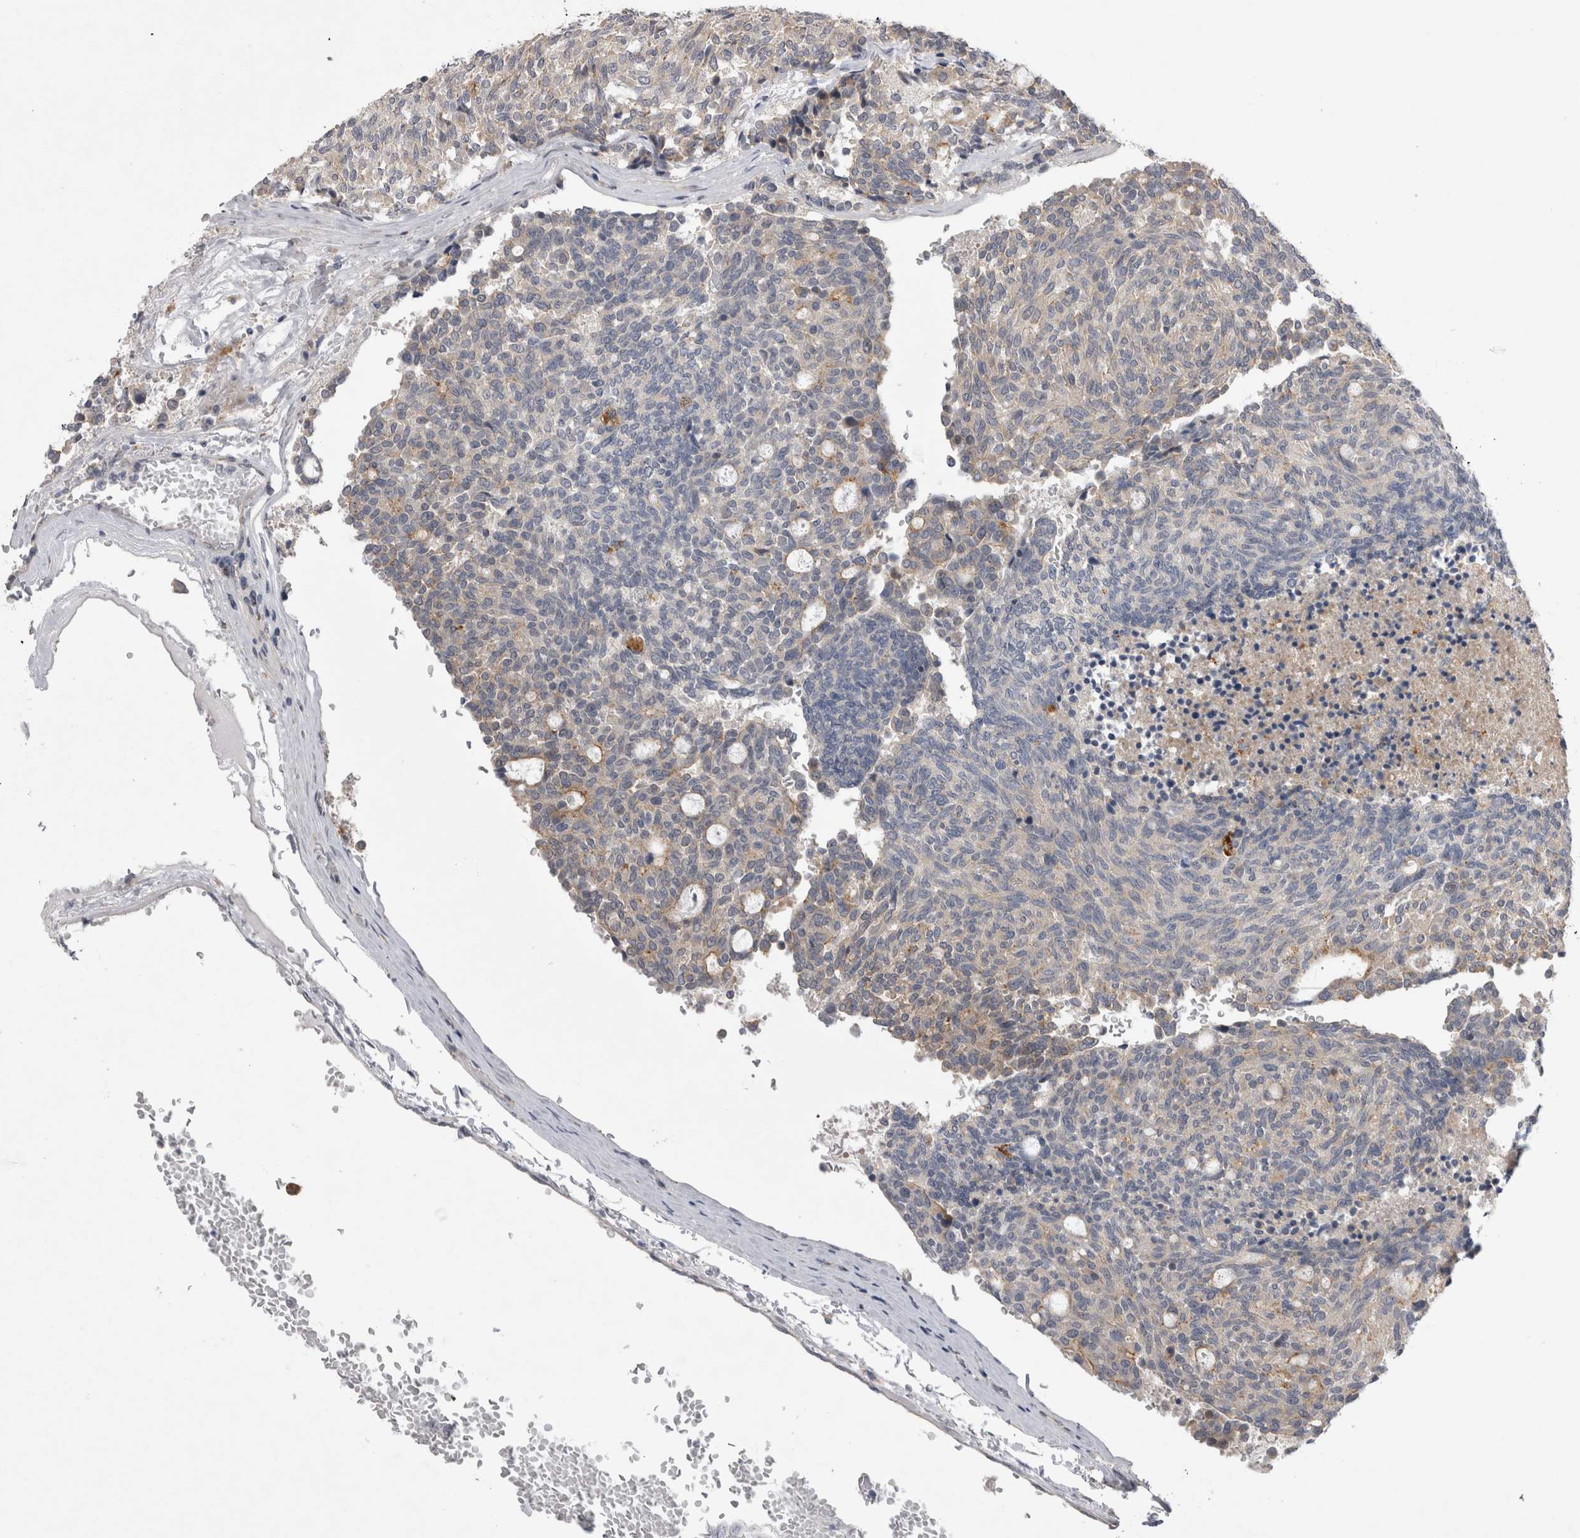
{"staining": {"intensity": "negative", "quantity": "none", "location": "none"}, "tissue": "carcinoid", "cell_type": "Tumor cells", "image_type": "cancer", "snomed": [{"axis": "morphology", "description": "Carcinoid, malignant, NOS"}, {"axis": "topography", "description": "Pancreas"}], "caption": "High magnification brightfield microscopy of carcinoid stained with DAB (3,3'-diaminobenzidine) (brown) and counterstained with hematoxylin (blue): tumor cells show no significant expression.", "gene": "CTBS", "patient": {"sex": "female", "age": 54}}